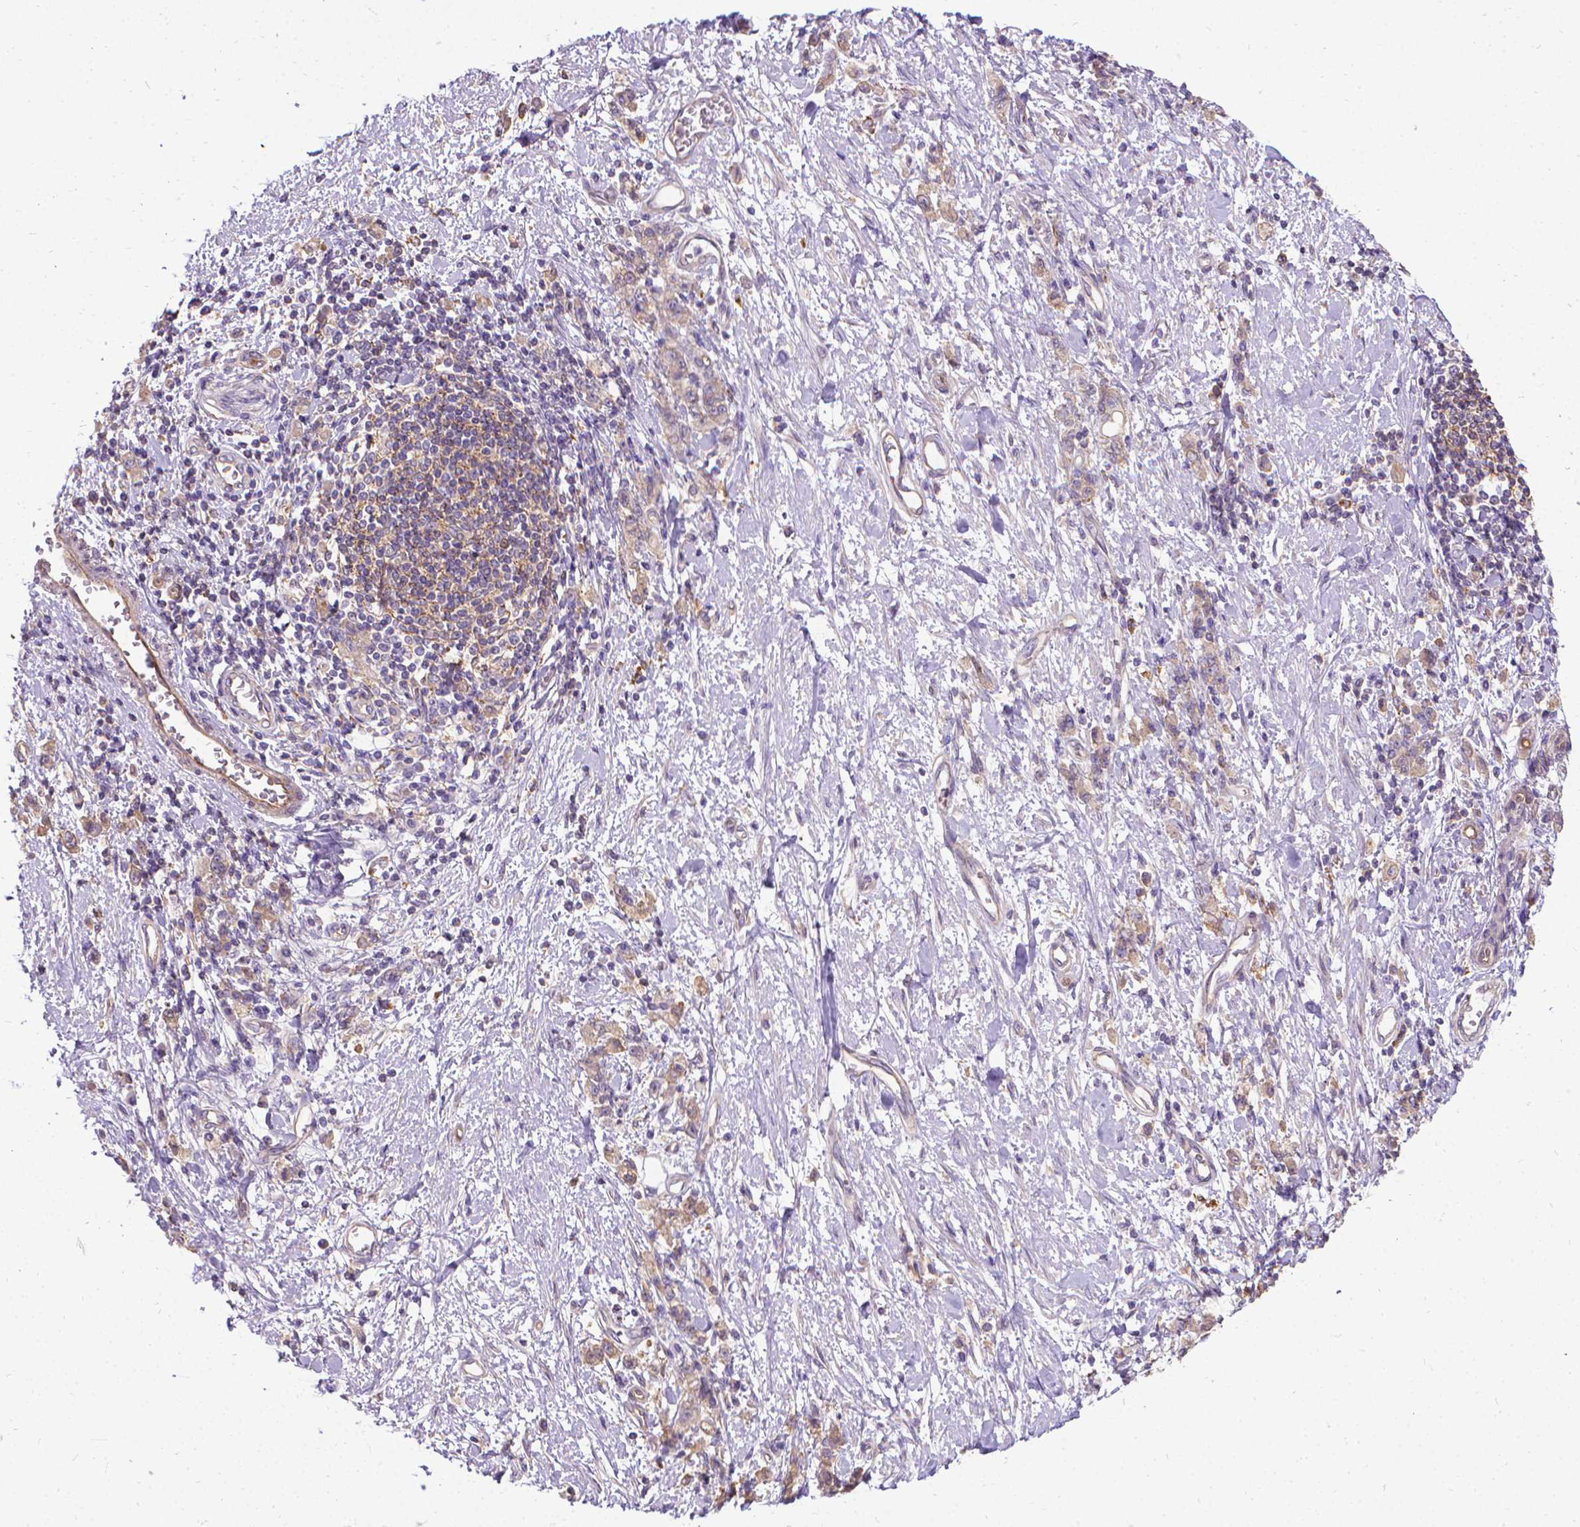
{"staining": {"intensity": "weak", "quantity": "<25%", "location": "cytoplasmic/membranous"}, "tissue": "stomach cancer", "cell_type": "Tumor cells", "image_type": "cancer", "snomed": [{"axis": "morphology", "description": "Adenocarcinoma, NOS"}, {"axis": "topography", "description": "Stomach"}], "caption": "Immunohistochemistry (IHC) of human adenocarcinoma (stomach) reveals no expression in tumor cells.", "gene": "CFAP299", "patient": {"sex": "male", "age": 77}}